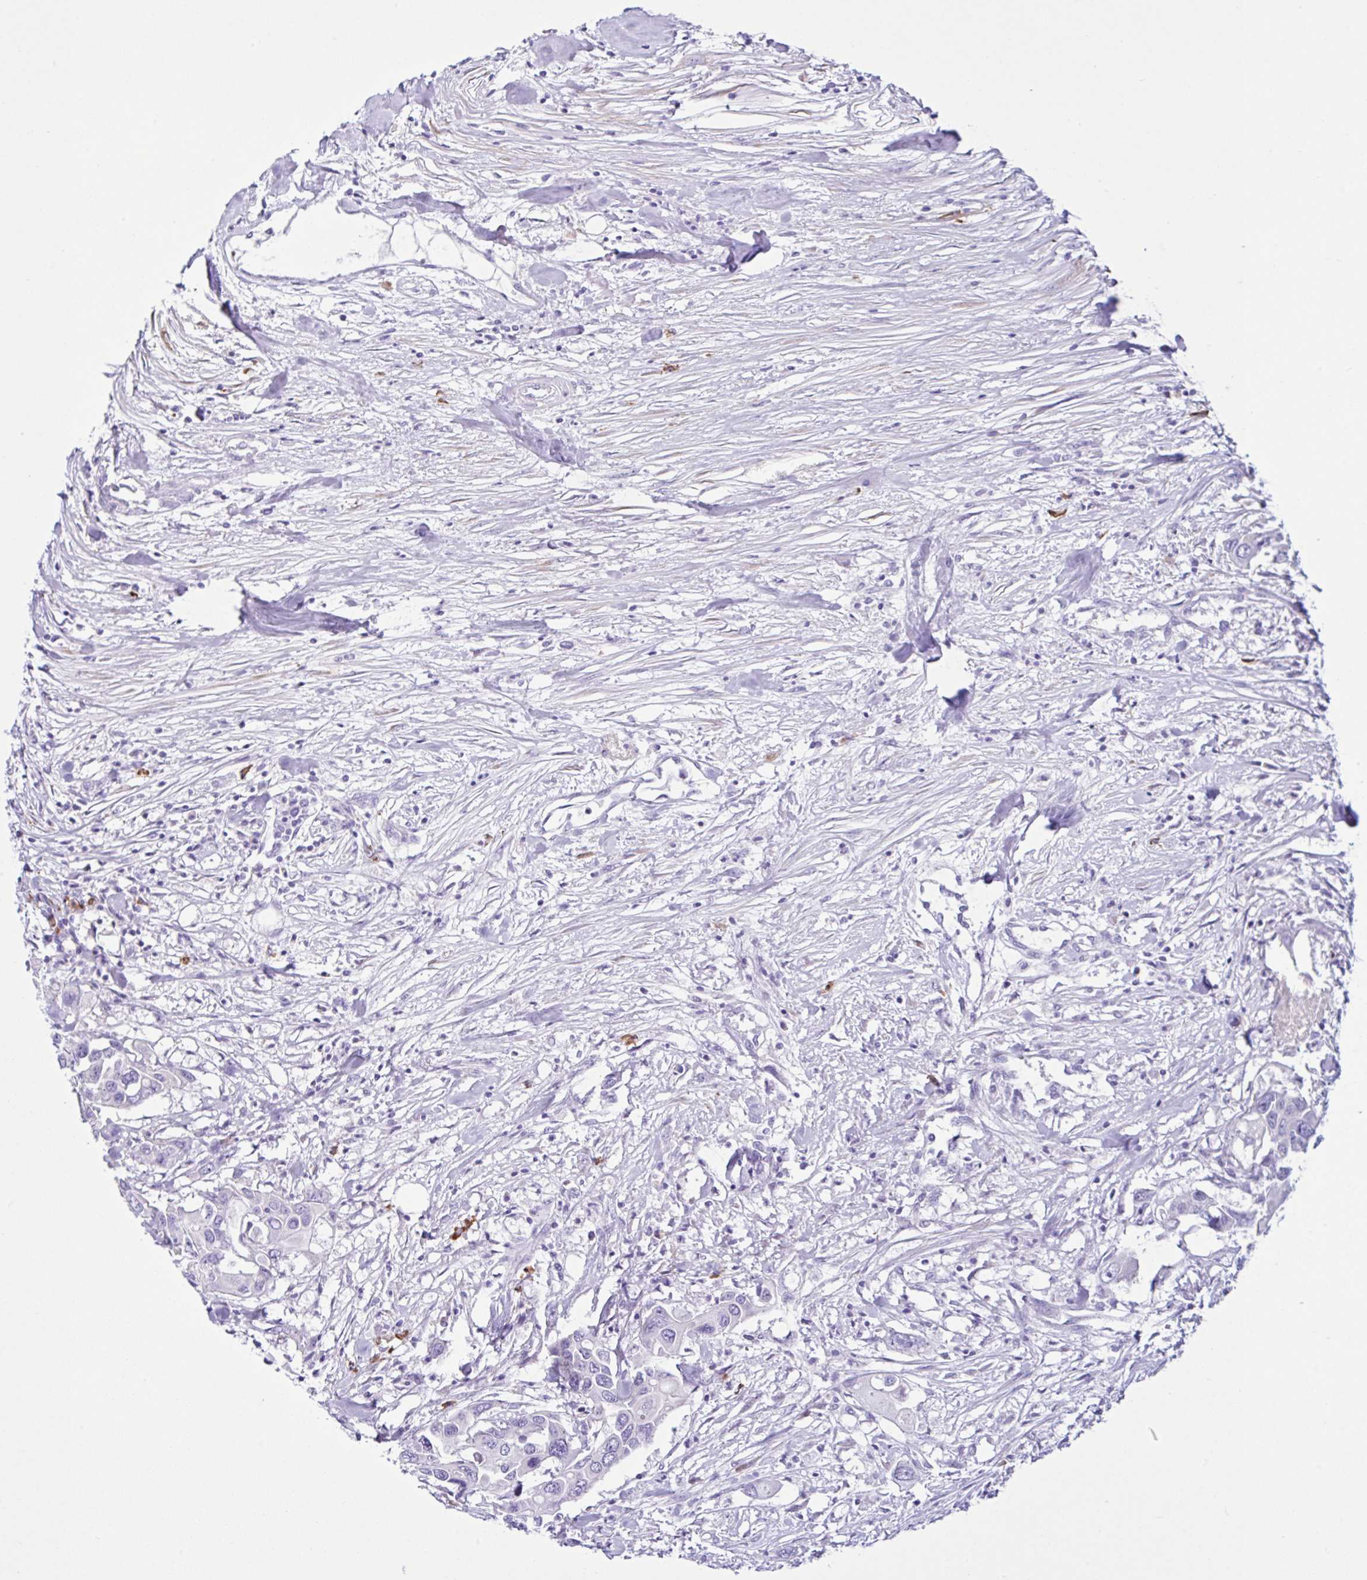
{"staining": {"intensity": "negative", "quantity": "none", "location": "none"}, "tissue": "colorectal cancer", "cell_type": "Tumor cells", "image_type": "cancer", "snomed": [{"axis": "morphology", "description": "Adenocarcinoma, NOS"}, {"axis": "topography", "description": "Colon"}], "caption": "Immunohistochemical staining of colorectal cancer (adenocarcinoma) displays no significant expression in tumor cells. (Stains: DAB IHC with hematoxylin counter stain, Microscopy: brightfield microscopy at high magnification).", "gene": "PIGF", "patient": {"sex": "male", "age": 77}}